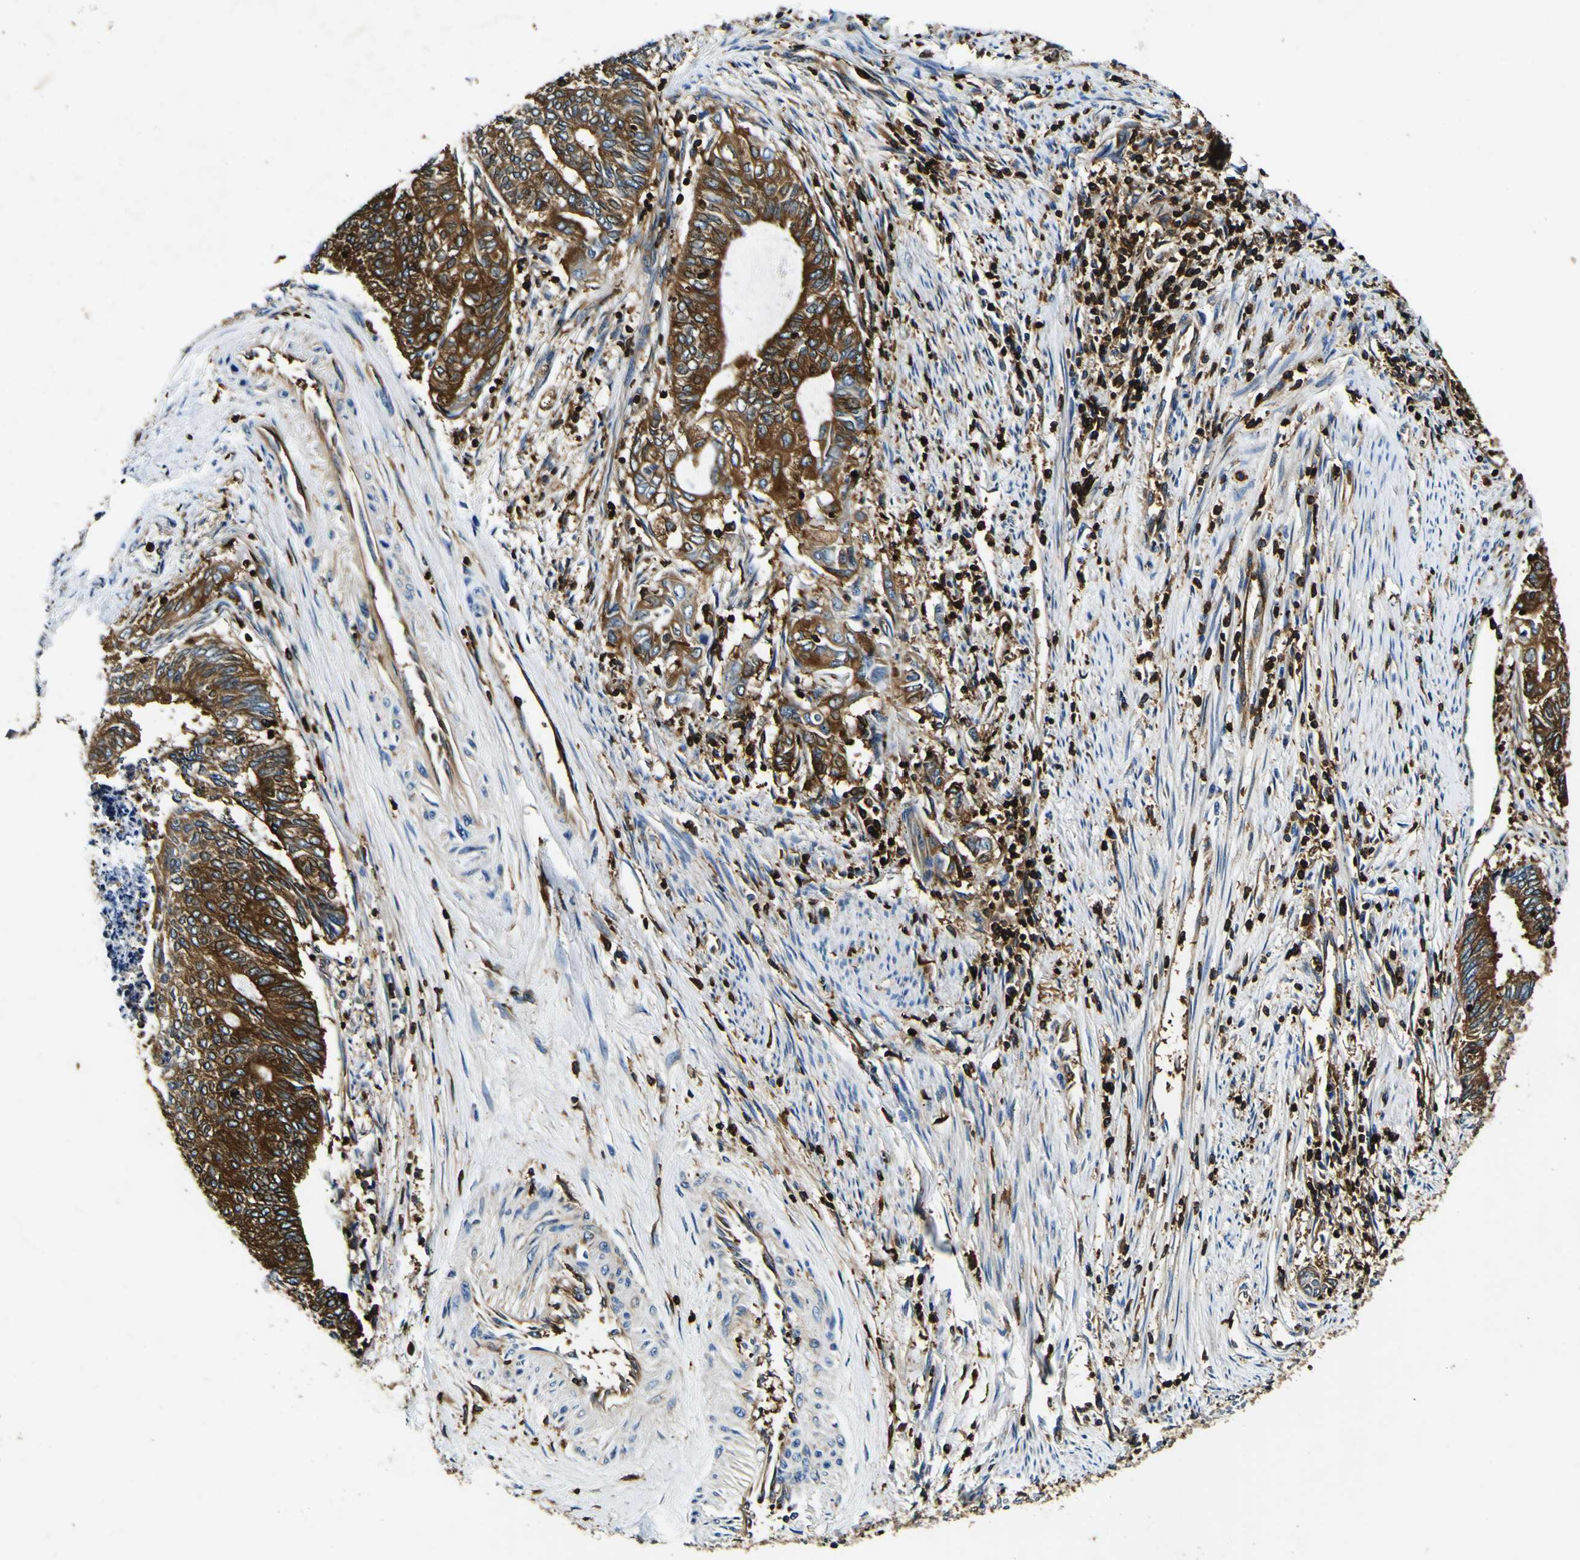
{"staining": {"intensity": "strong", "quantity": ">75%", "location": "cytoplasmic/membranous"}, "tissue": "endometrial cancer", "cell_type": "Tumor cells", "image_type": "cancer", "snomed": [{"axis": "morphology", "description": "Adenocarcinoma, NOS"}, {"axis": "topography", "description": "Uterus"}, {"axis": "topography", "description": "Endometrium"}], "caption": "Human endometrial cancer stained for a protein (brown) reveals strong cytoplasmic/membranous positive staining in approximately >75% of tumor cells.", "gene": "RHOT2", "patient": {"sex": "female", "age": 70}}